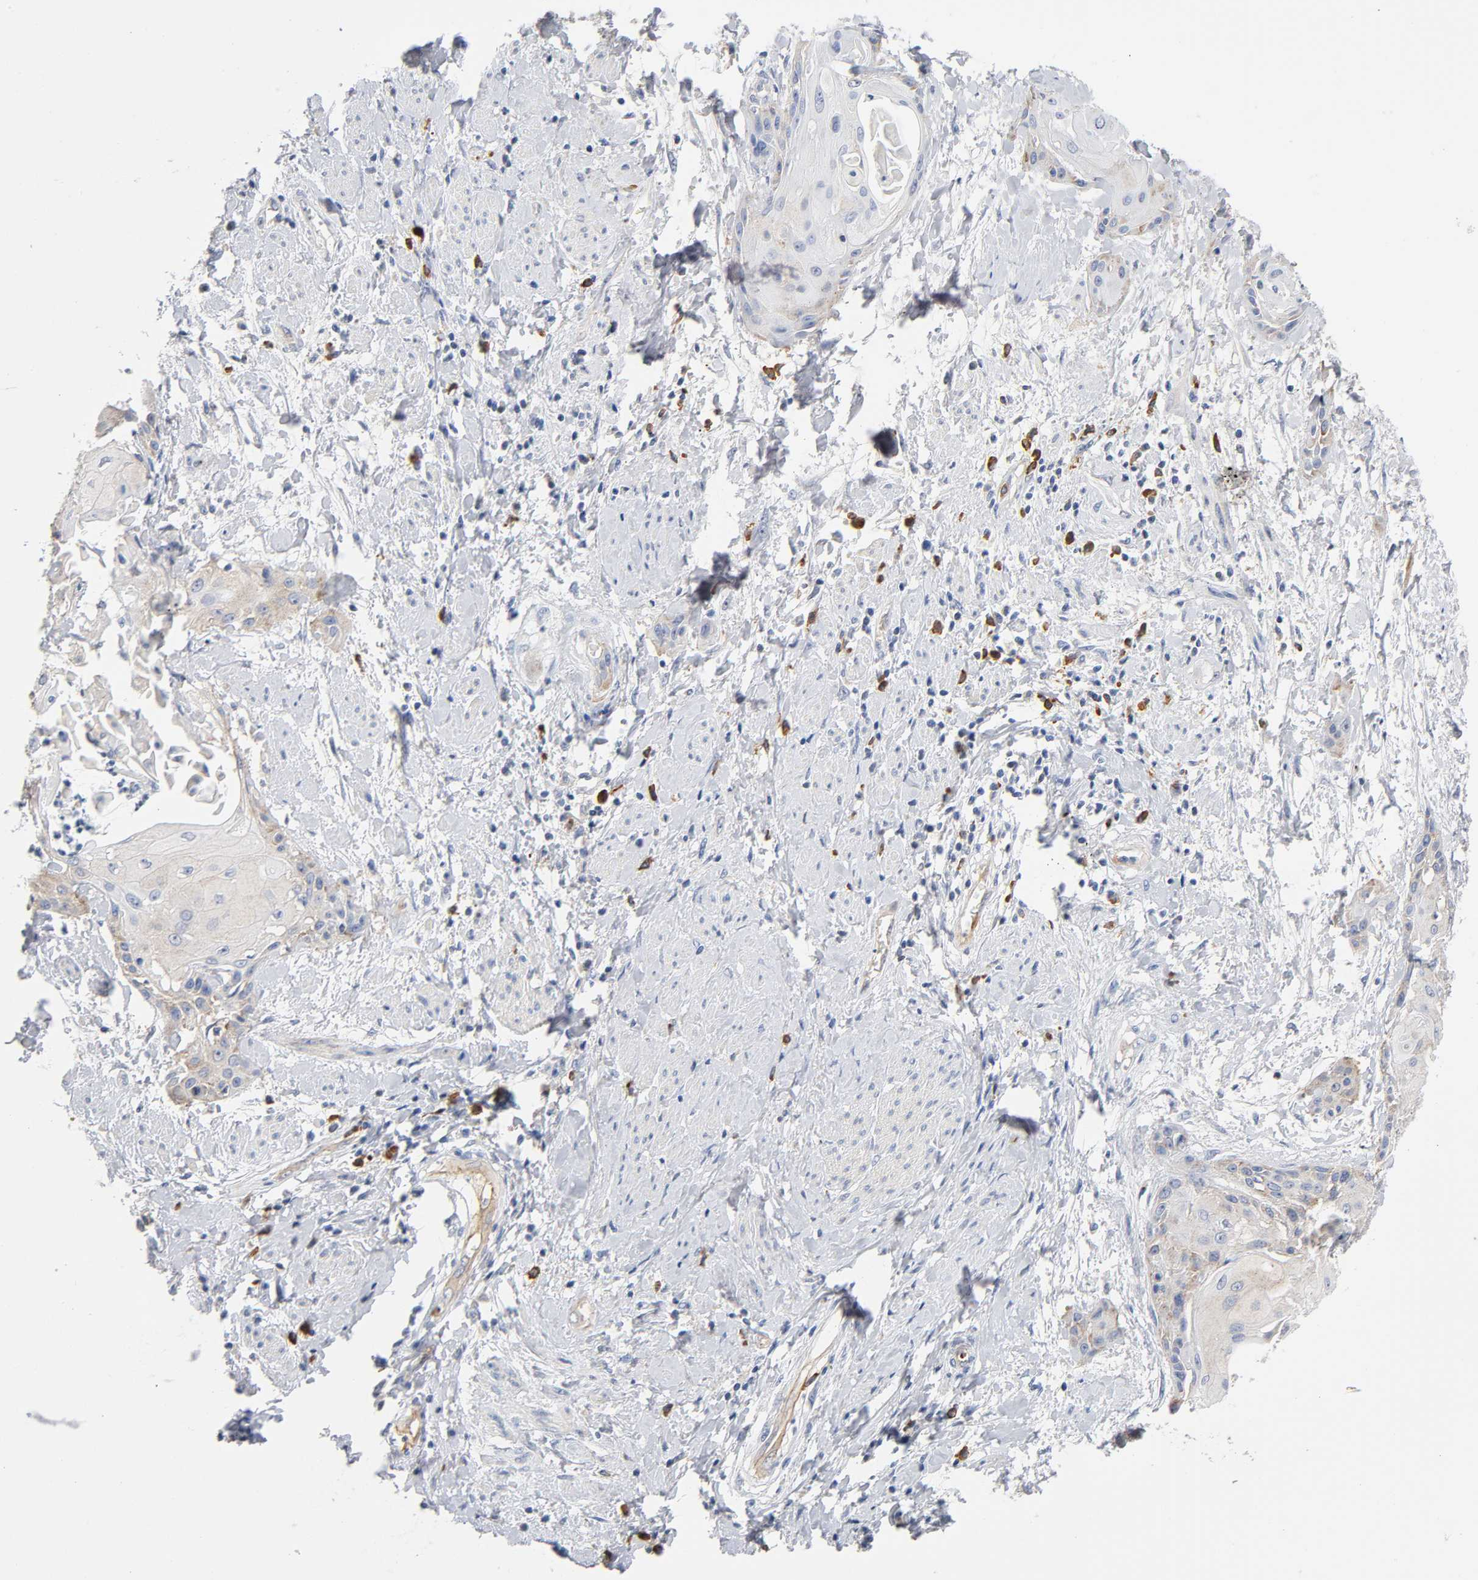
{"staining": {"intensity": "weak", "quantity": "25%-75%", "location": "cytoplasmic/membranous"}, "tissue": "cervical cancer", "cell_type": "Tumor cells", "image_type": "cancer", "snomed": [{"axis": "morphology", "description": "Squamous cell carcinoma, NOS"}, {"axis": "topography", "description": "Cervix"}], "caption": "IHC photomicrograph of neoplastic tissue: cervical cancer stained using immunohistochemistry (IHC) reveals low levels of weak protein expression localized specifically in the cytoplasmic/membranous of tumor cells, appearing as a cytoplasmic/membranous brown color.", "gene": "CD2AP", "patient": {"sex": "female", "age": 57}}